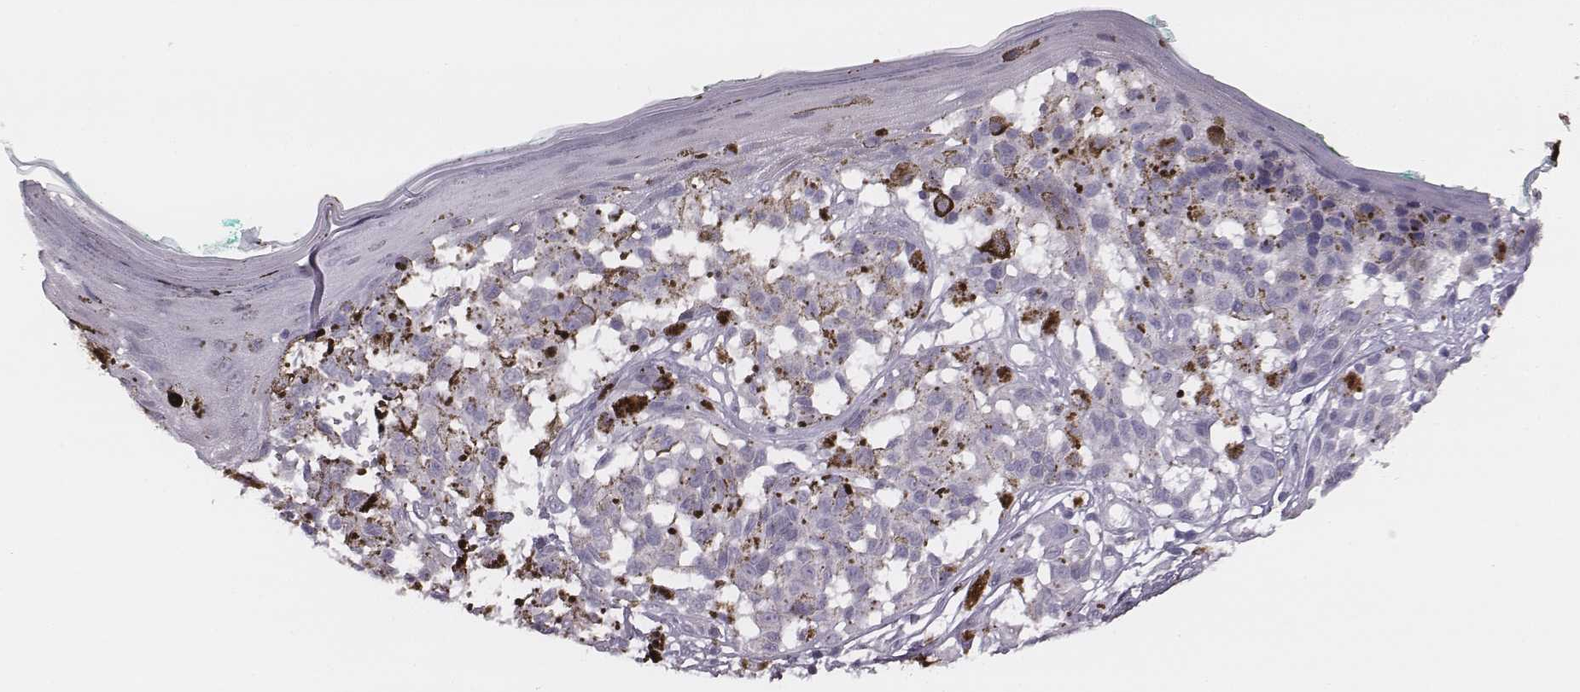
{"staining": {"intensity": "negative", "quantity": "none", "location": "none"}, "tissue": "melanoma", "cell_type": "Tumor cells", "image_type": "cancer", "snomed": [{"axis": "morphology", "description": "Malignant melanoma, NOS"}, {"axis": "topography", "description": "Skin"}], "caption": "The photomicrograph reveals no staining of tumor cells in melanoma.", "gene": "PDE8B", "patient": {"sex": "female", "age": 38}}